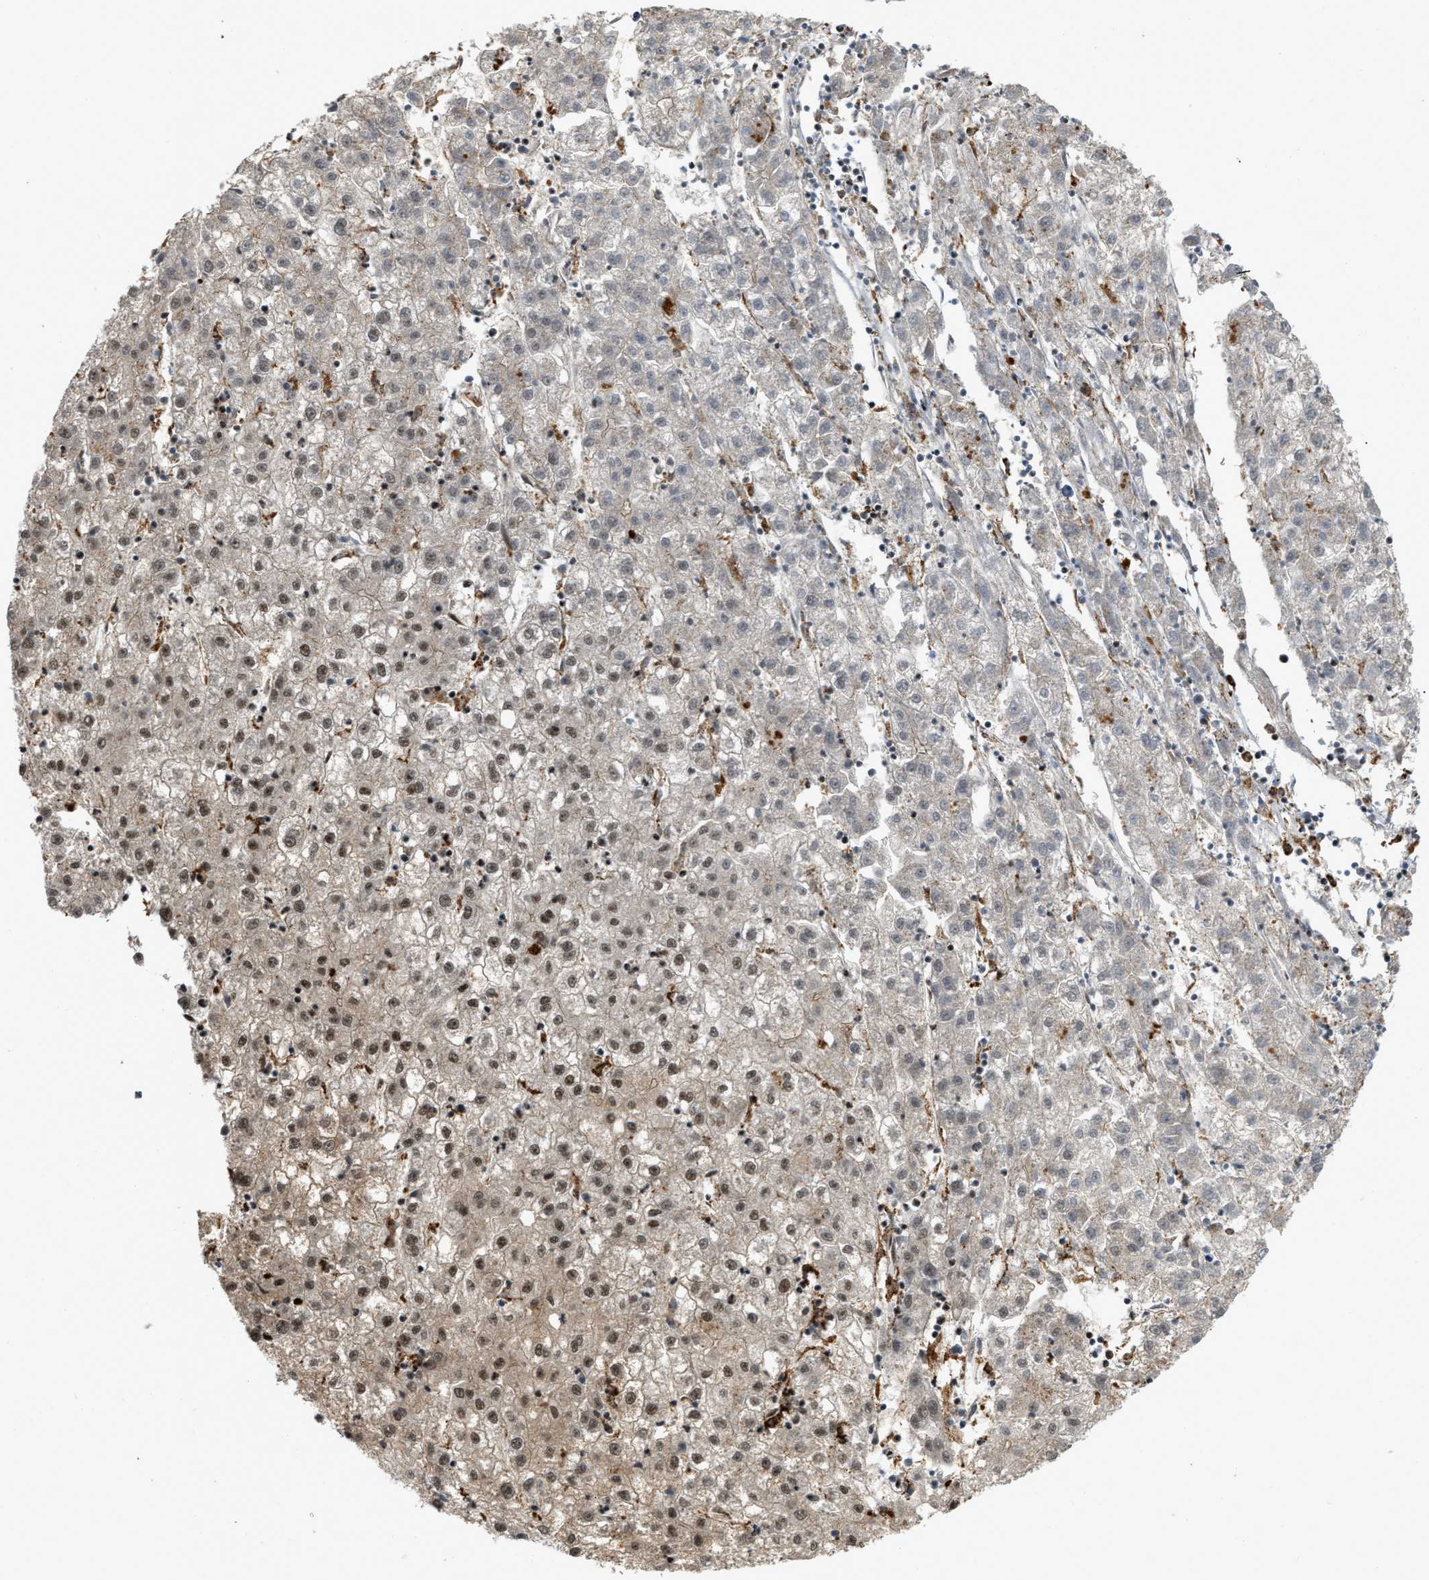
{"staining": {"intensity": "weak", "quantity": ">75%", "location": "cytoplasmic/membranous,nuclear"}, "tissue": "liver cancer", "cell_type": "Tumor cells", "image_type": "cancer", "snomed": [{"axis": "morphology", "description": "Carcinoma, Hepatocellular, NOS"}, {"axis": "topography", "description": "Liver"}], "caption": "Immunohistochemistry image of neoplastic tissue: human hepatocellular carcinoma (liver) stained using immunohistochemistry shows low levels of weak protein expression localized specifically in the cytoplasmic/membranous and nuclear of tumor cells, appearing as a cytoplasmic/membranous and nuclear brown color.", "gene": "NUMA1", "patient": {"sex": "male", "age": 72}}